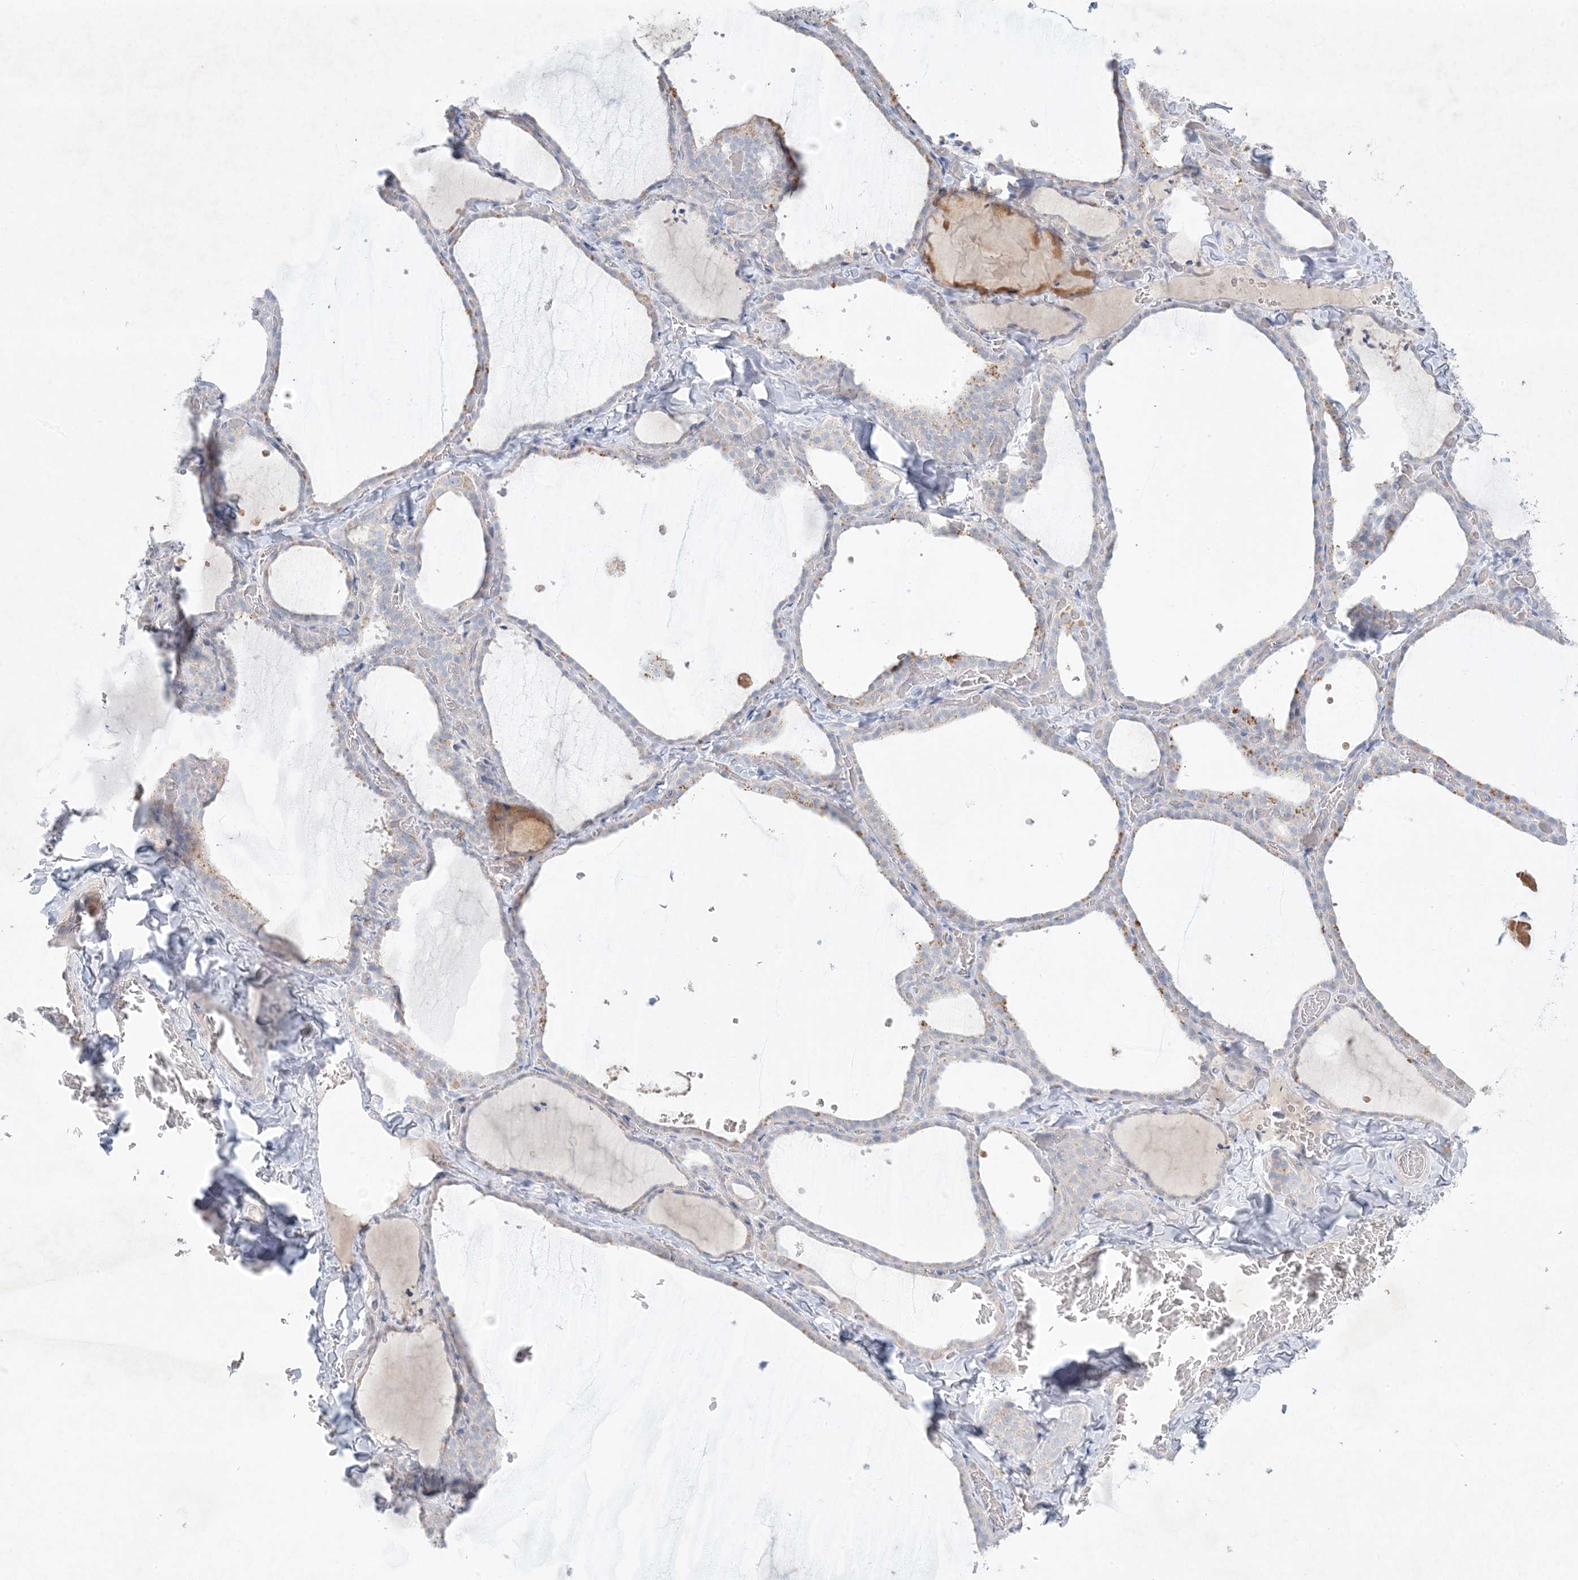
{"staining": {"intensity": "weak", "quantity": "<25%", "location": "cytoplasmic/membranous"}, "tissue": "thyroid gland", "cell_type": "Glandular cells", "image_type": "normal", "snomed": [{"axis": "morphology", "description": "Normal tissue, NOS"}, {"axis": "topography", "description": "Thyroid gland"}], "caption": "The immunohistochemistry micrograph has no significant staining in glandular cells of thyroid gland.", "gene": "KCTD6", "patient": {"sex": "female", "age": 22}}